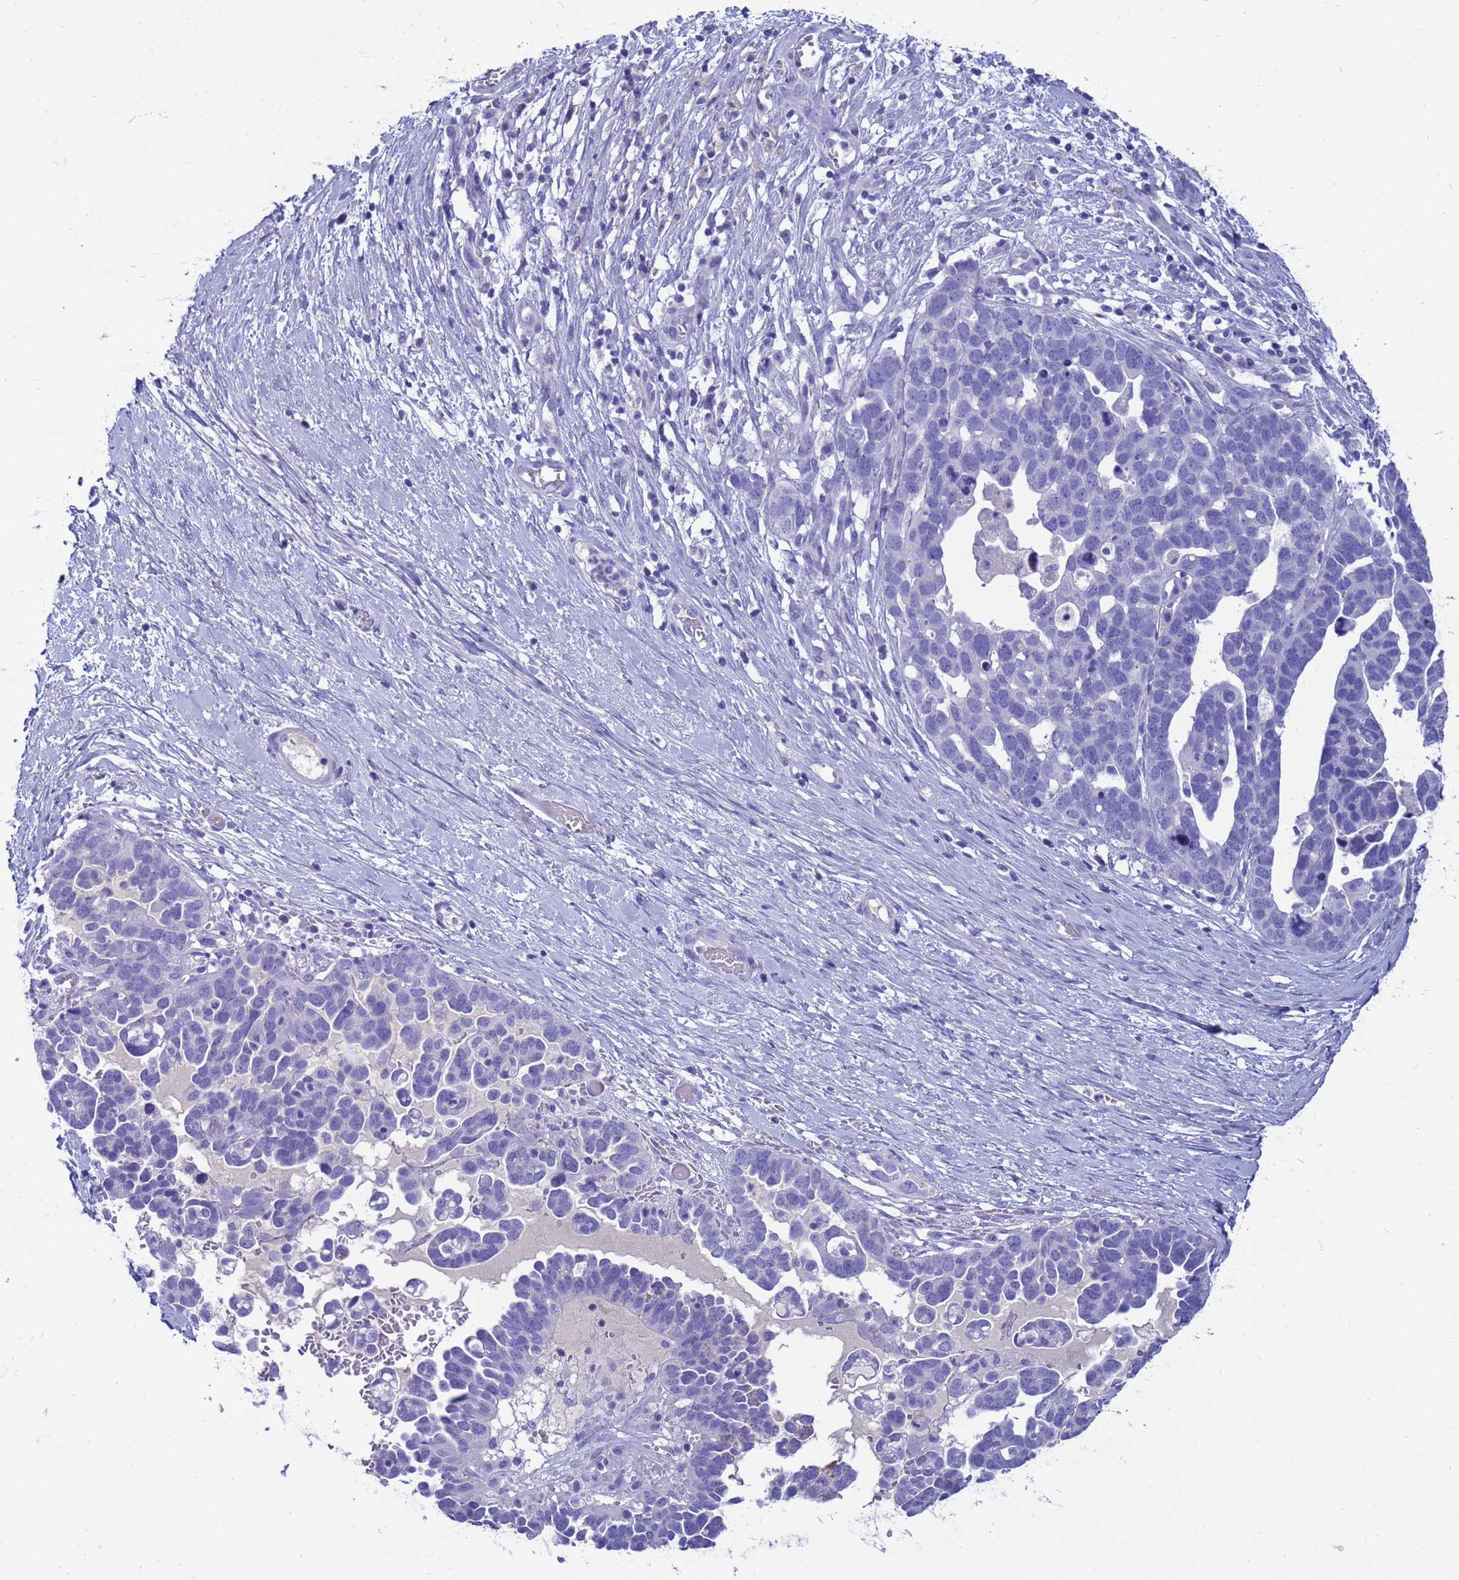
{"staining": {"intensity": "negative", "quantity": "none", "location": "none"}, "tissue": "ovarian cancer", "cell_type": "Tumor cells", "image_type": "cancer", "snomed": [{"axis": "morphology", "description": "Cystadenocarcinoma, serous, NOS"}, {"axis": "topography", "description": "Ovary"}], "caption": "An immunohistochemistry photomicrograph of ovarian cancer (serous cystadenocarcinoma) is shown. There is no staining in tumor cells of ovarian cancer (serous cystadenocarcinoma). Nuclei are stained in blue.", "gene": "SYCN", "patient": {"sex": "female", "age": 54}}